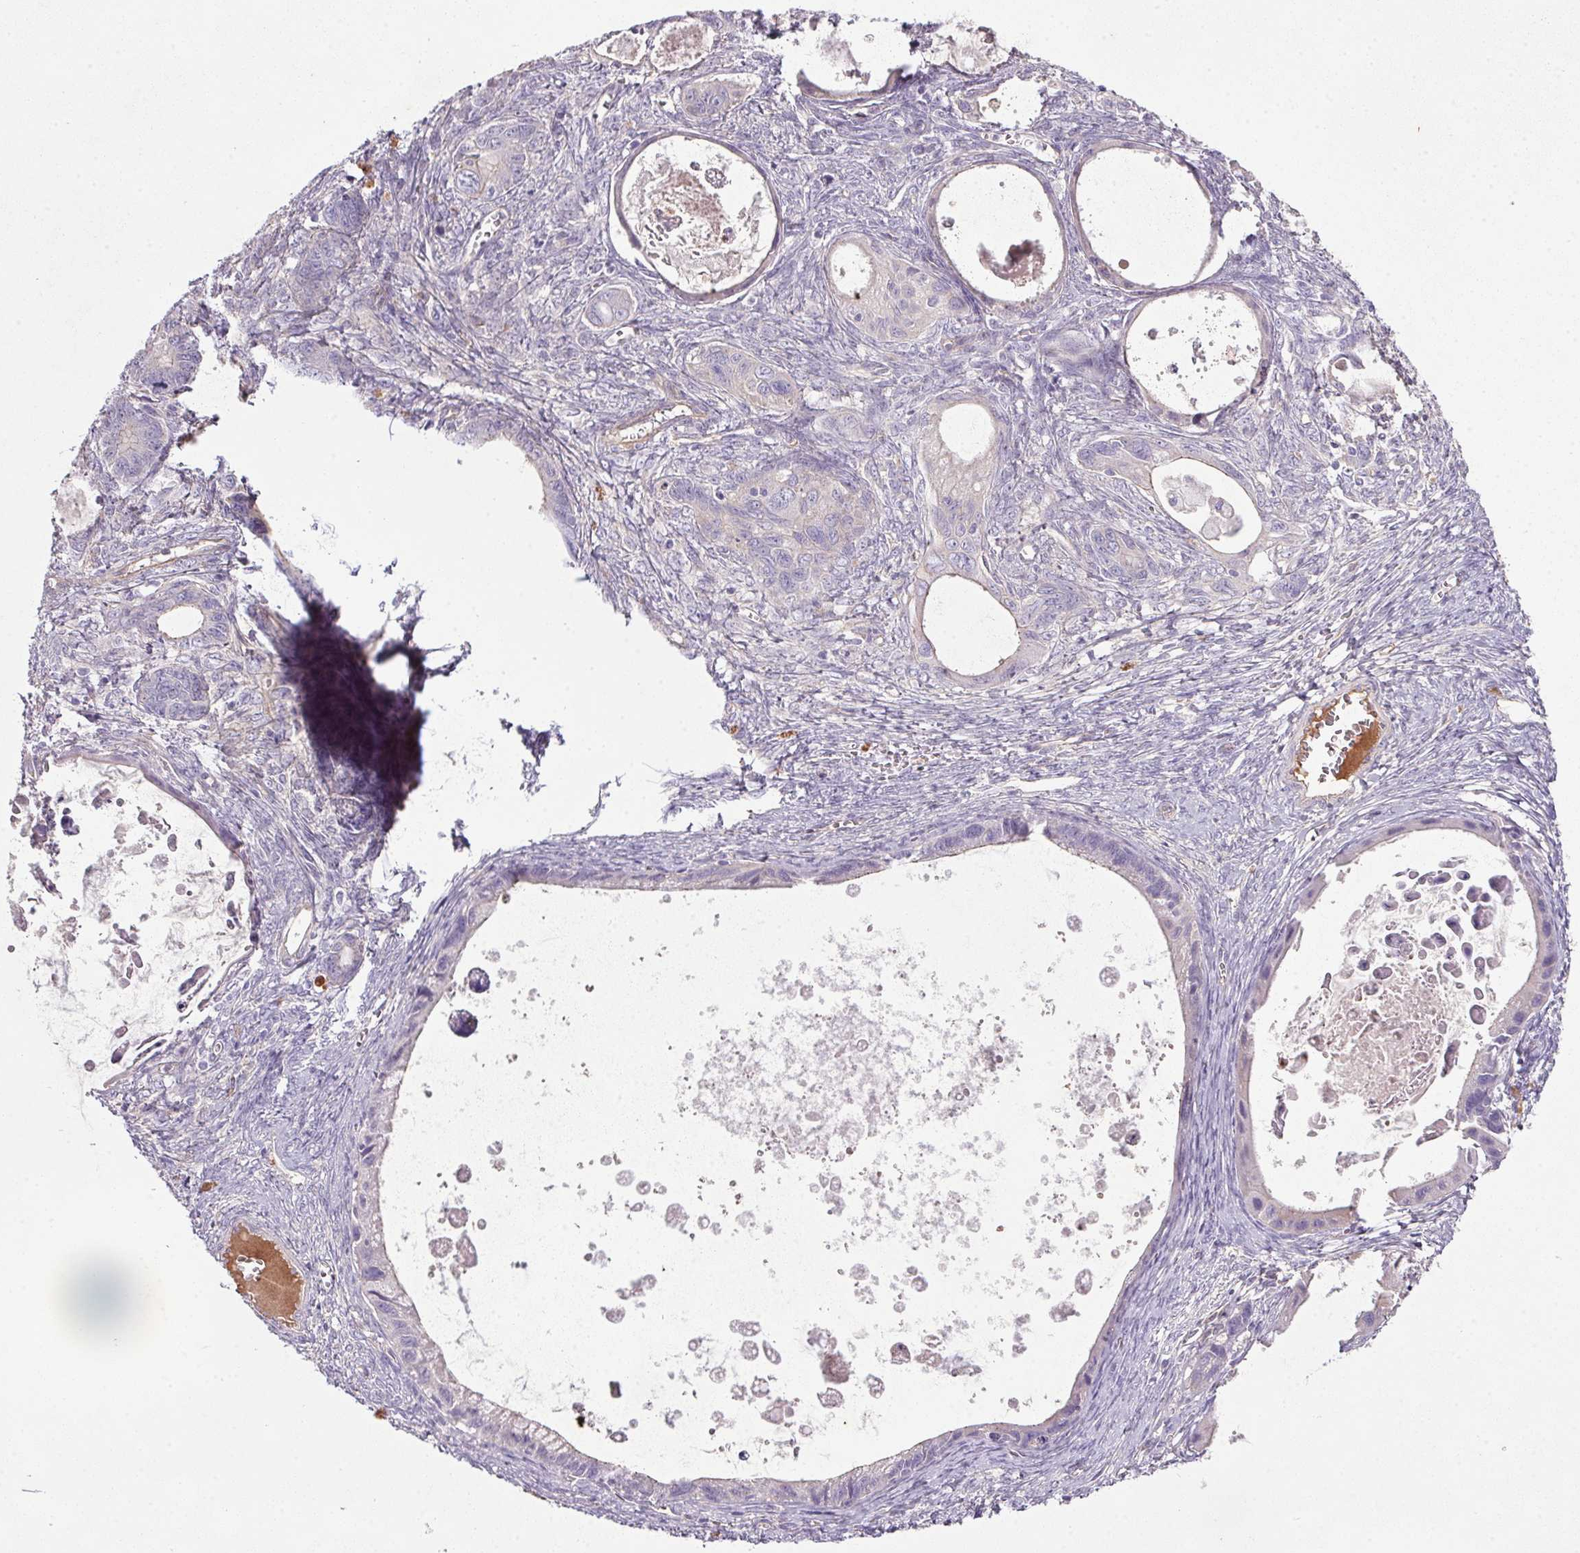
{"staining": {"intensity": "negative", "quantity": "none", "location": "none"}, "tissue": "ovarian cancer", "cell_type": "Tumor cells", "image_type": "cancer", "snomed": [{"axis": "morphology", "description": "Cystadenocarcinoma, mucinous, NOS"}, {"axis": "topography", "description": "Ovary"}], "caption": "Tumor cells show no significant positivity in mucinous cystadenocarcinoma (ovarian).", "gene": "APOC4", "patient": {"sex": "female", "age": 64}}